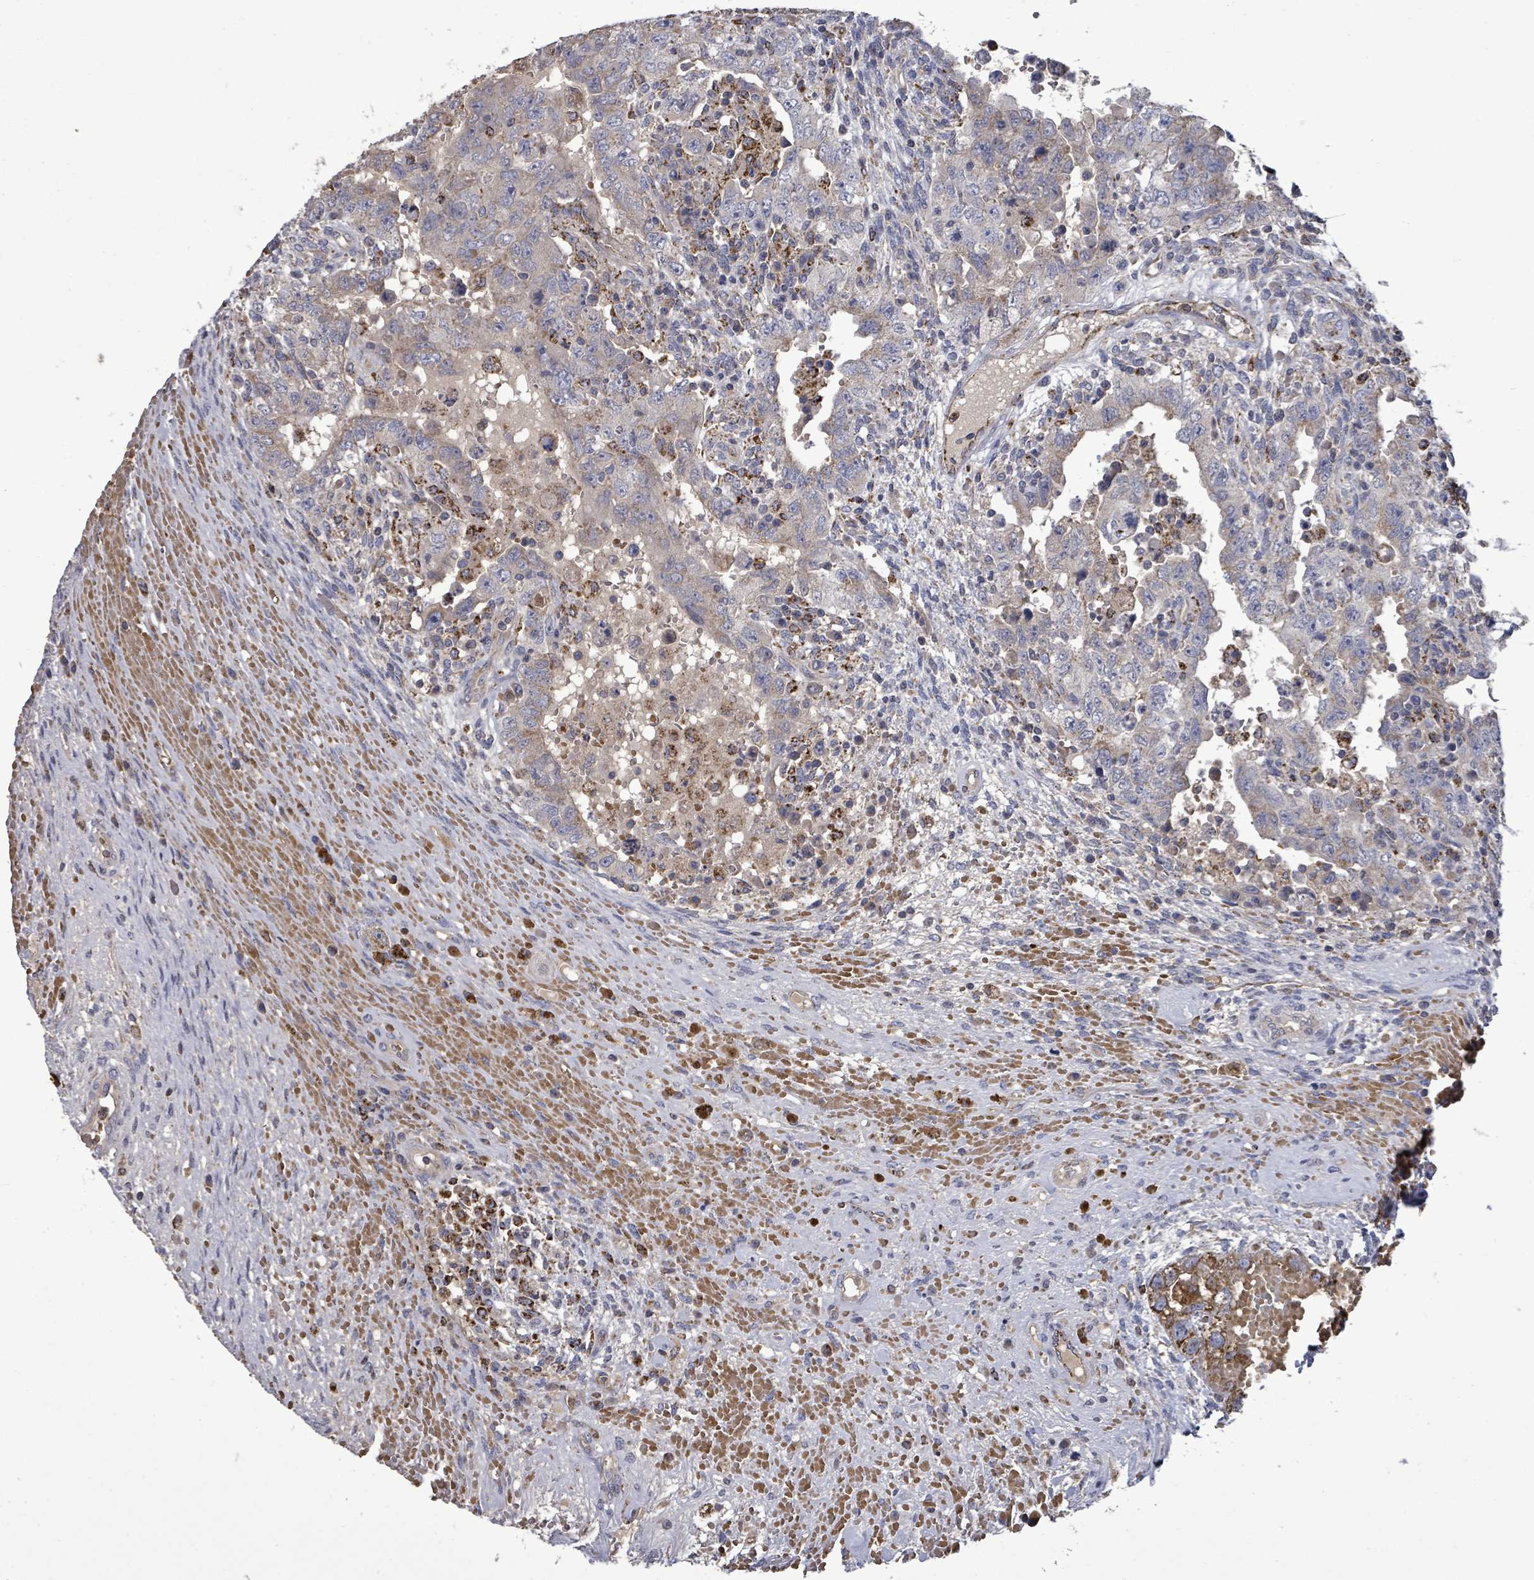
{"staining": {"intensity": "weak", "quantity": "<25%", "location": "cytoplasmic/membranous"}, "tissue": "testis cancer", "cell_type": "Tumor cells", "image_type": "cancer", "snomed": [{"axis": "morphology", "description": "Carcinoma, Embryonal, NOS"}, {"axis": "topography", "description": "Testis"}], "caption": "High power microscopy image of an immunohistochemistry (IHC) photomicrograph of embryonal carcinoma (testis), revealing no significant expression in tumor cells. Brightfield microscopy of immunohistochemistry (IHC) stained with DAB (brown) and hematoxylin (blue), captured at high magnification.", "gene": "MTMR12", "patient": {"sex": "male", "age": 26}}